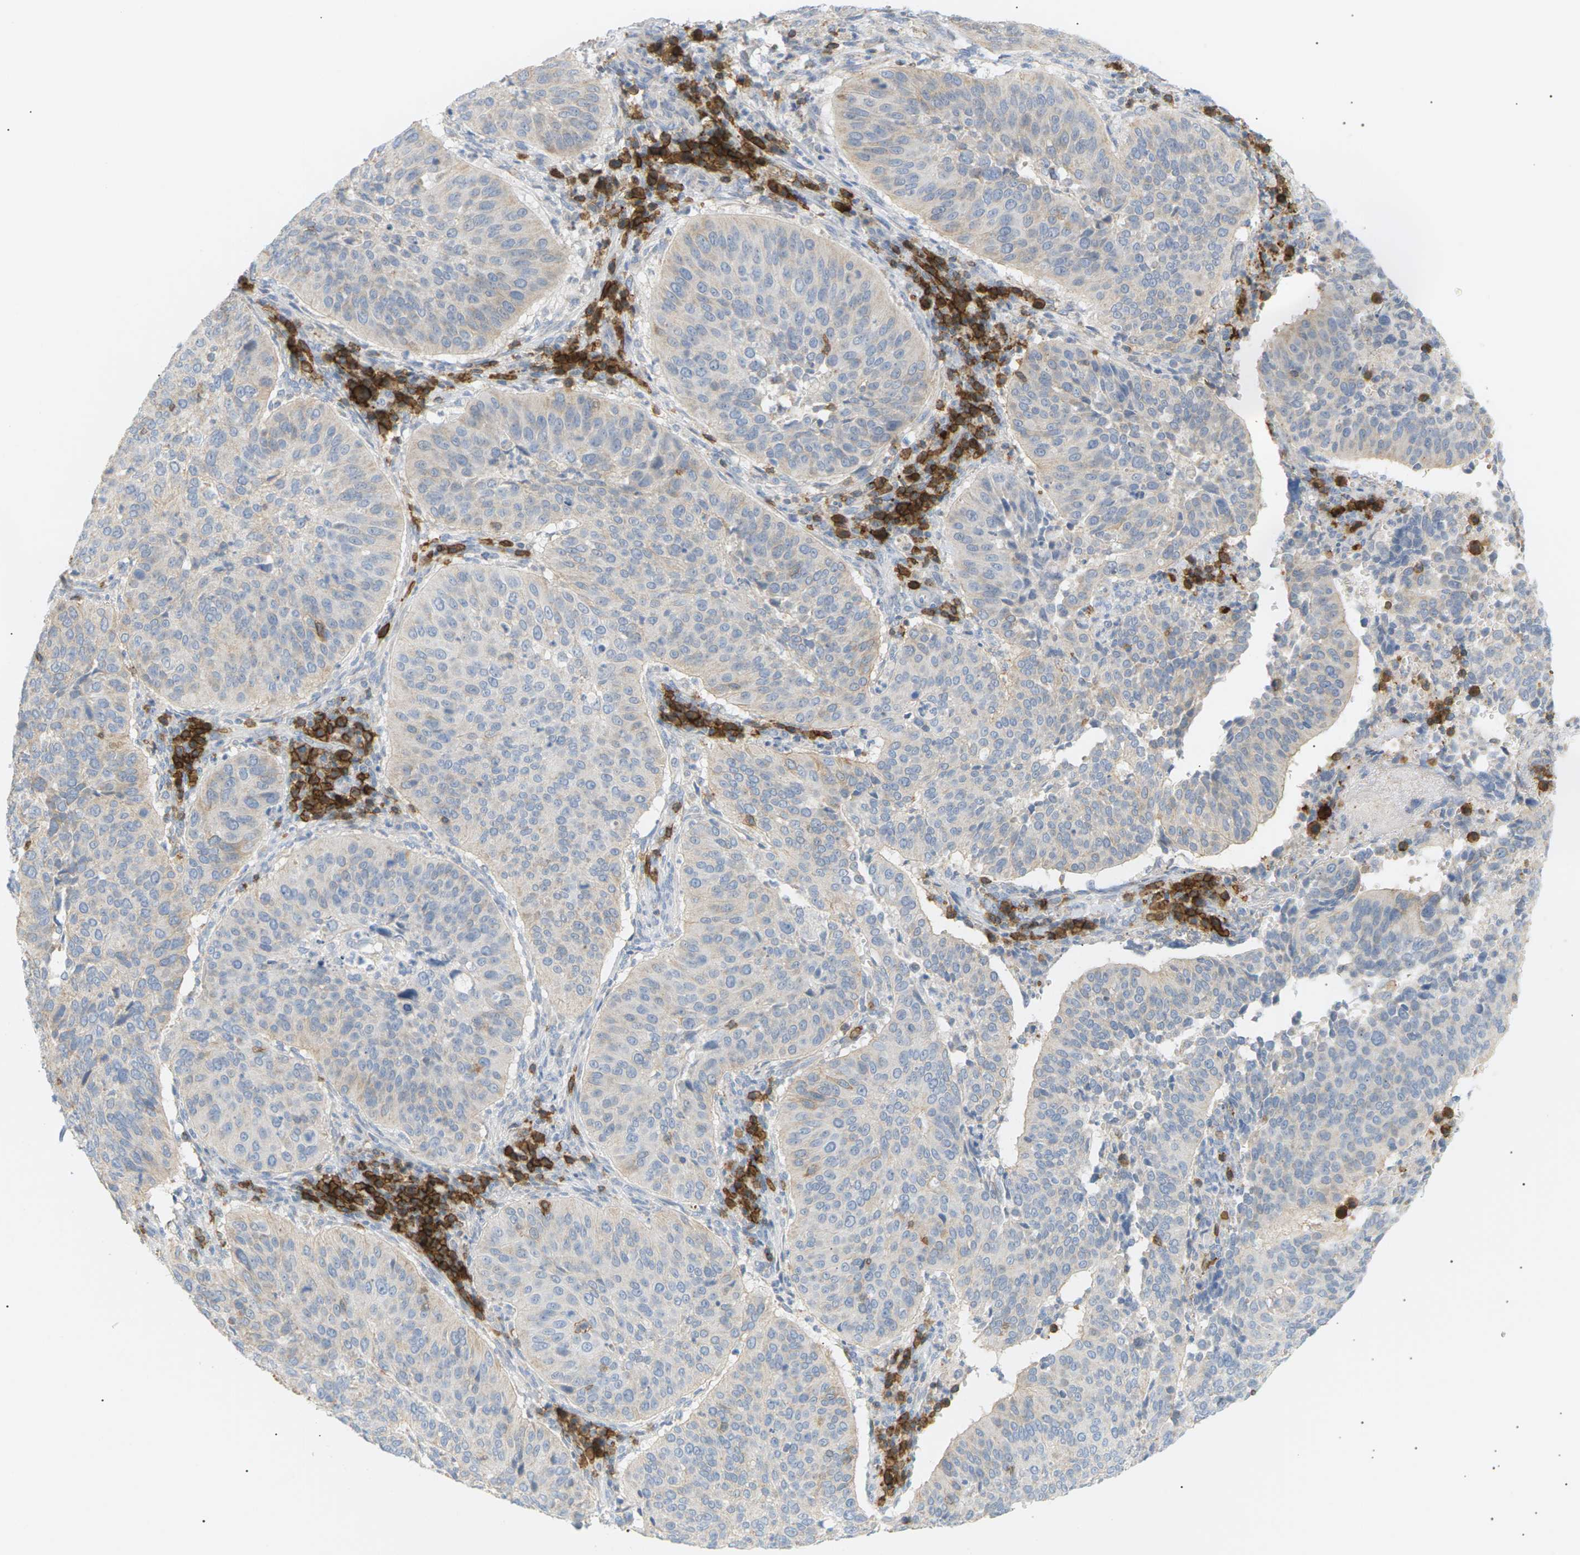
{"staining": {"intensity": "negative", "quantity": "none", "location": "none"}, "tissue": "cervical cancer", "cell_type": "Tumor cells", "image_type": "cancer", "snomed": [{"axis": "morphology", "description": "Normal tissue, NOS"}, {"axis": "morphology", "description": "Squamous cell carcinoma, NOS"}, {"axis": "topography", "description": "Cervix"}], "caption": "This photomicrograph is of cervical cancer stained with IHC to label a protein in brown with the nuclei are counter-stained blue. There is no expression in tumor cells.", "gene": "LIME1", "patient": {"sex": "female", "age": 39}}